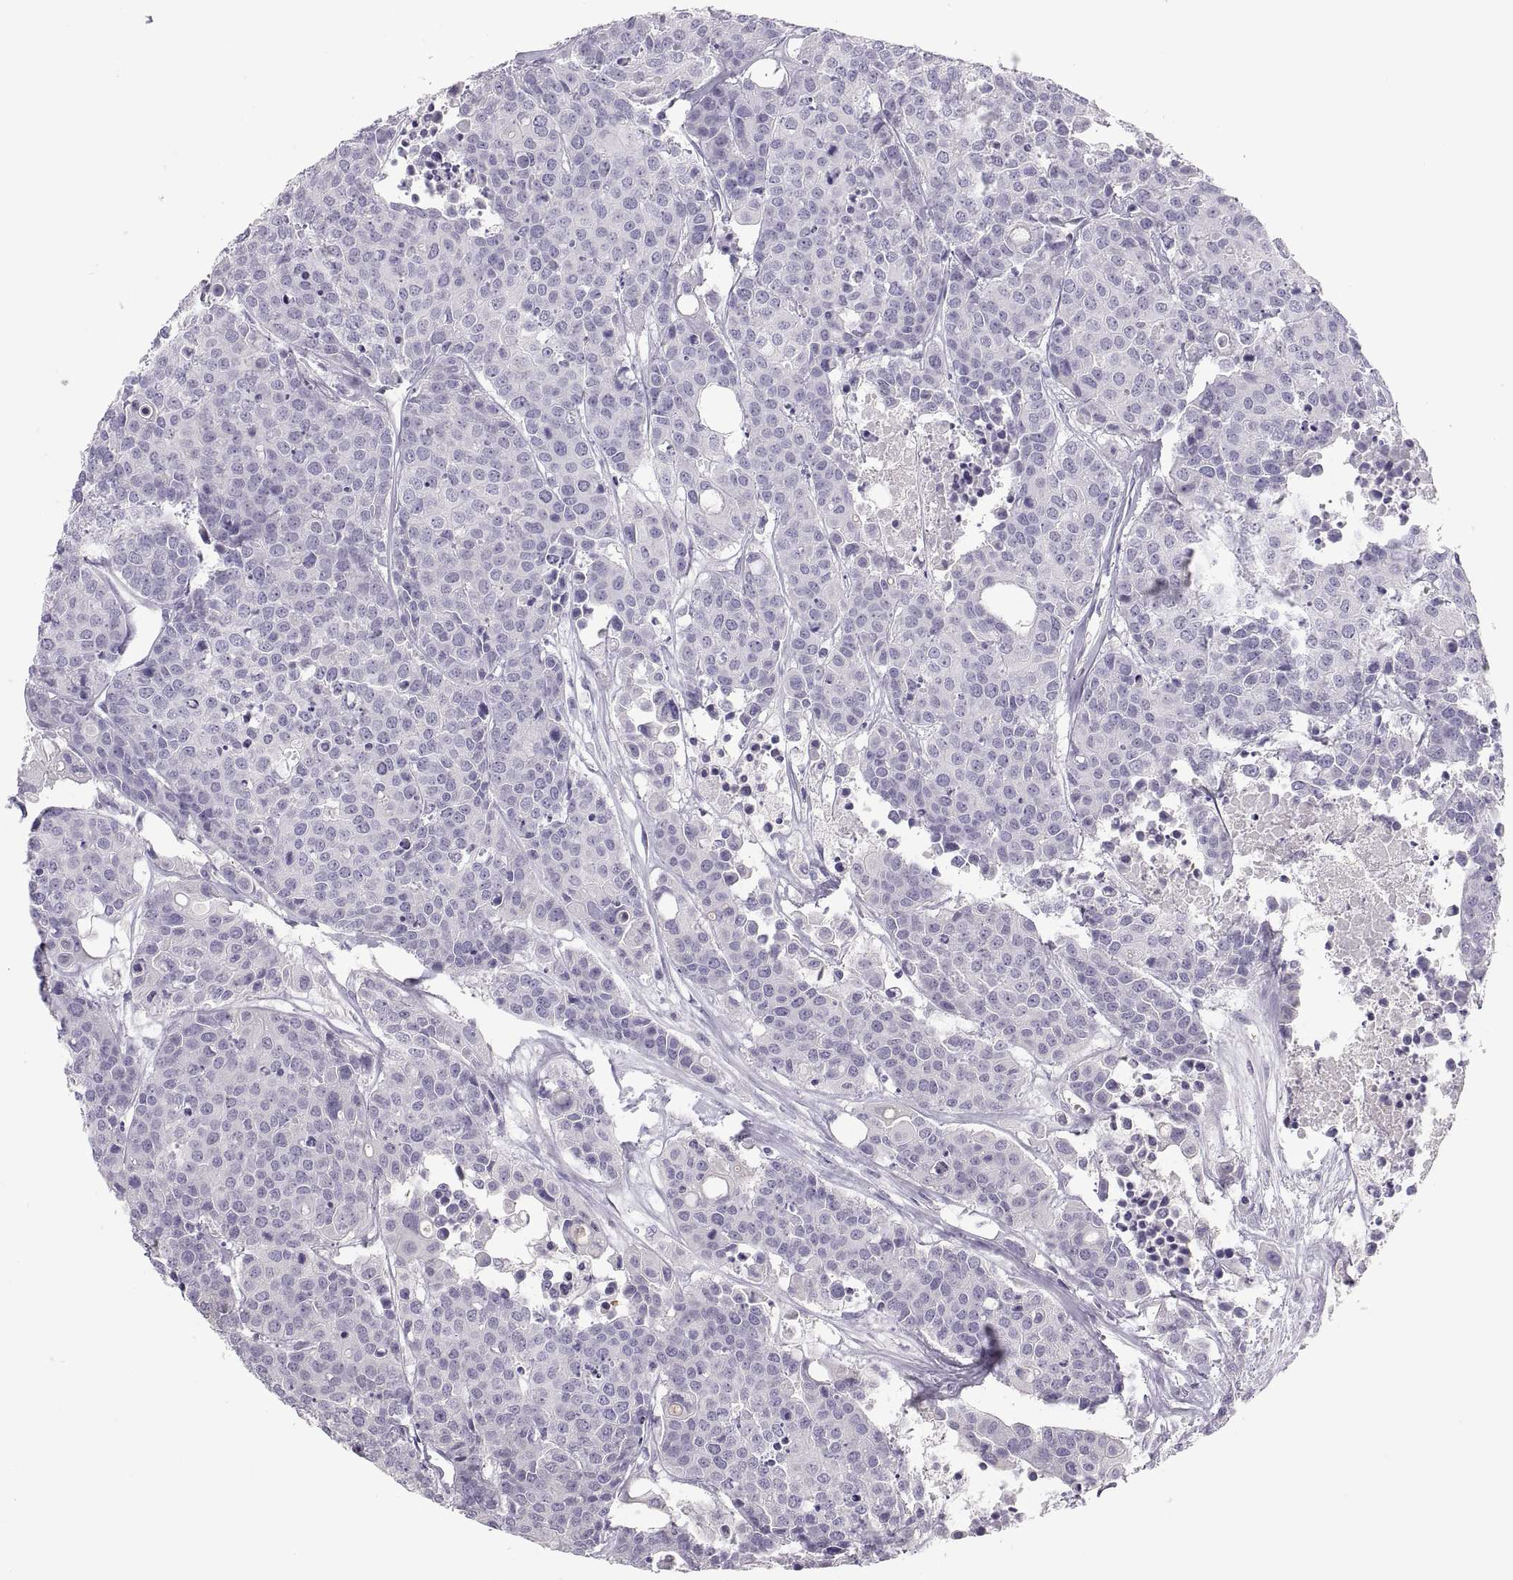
{"staining": {"intensity": "weak", "quantity": "<25%", "location": "cytoplasmic/membranous"}, "tissue": "carcinoid", "cell_type": "Tumor cells", "image_type": "cancer", "snomed": [{"axis": "morphology", "description": "Carcinoid, malignant, NOS"}, {"axis": "topography", "description": "Colon"}], "caption": "DAB (3,3'-diaminobenzidine) immunohistochemical staining of human carcinoid reveals no significant expression in tumor cells. Nuclei are stained in blue.", "gene": "MAGEB2", "patient": {"sex": "male", "age": 81}}